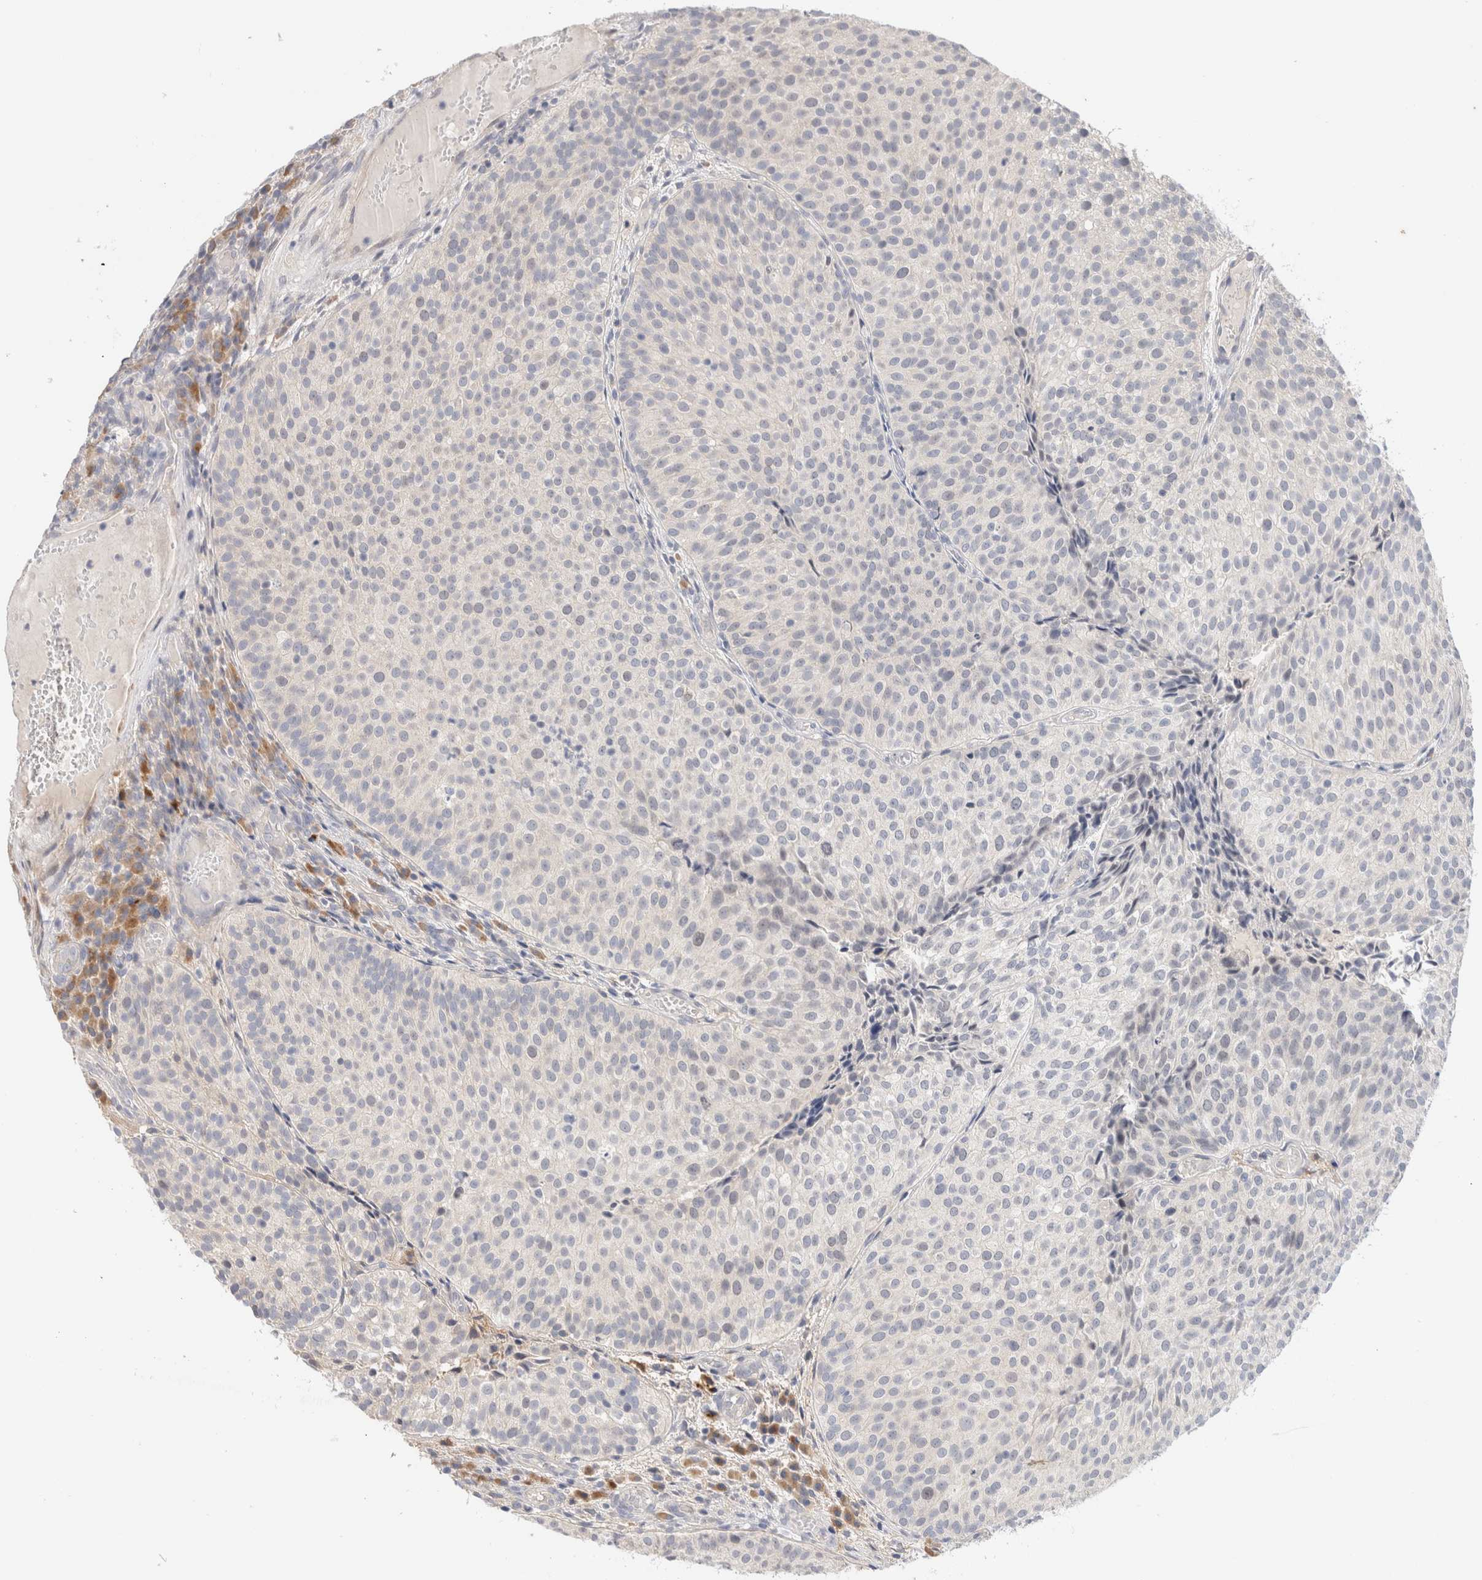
{"staining": {"intensity": "negative", "quantity": "none", "location": "none"}, "tissue": "urothelial cancer", "cell_type": "Tumor cells", "image_type": "cancer", "snomed": [{"axis": "morphology", "description": "Urothelial carcinoma, Low grade"}, {"axis": "topography", "description": "Urinary bladder"}], "caption": "Immunohistochemistry (IHC) photomicrograph of neoplastic tissue: urothelial carcinoma (low-grade) stained with DAB (3,3'-diaminobenzidine) shows no significant protein expression in tumor cells.", "gene": "SPRTN", "patient": {"sex": "male", "age": 86}}